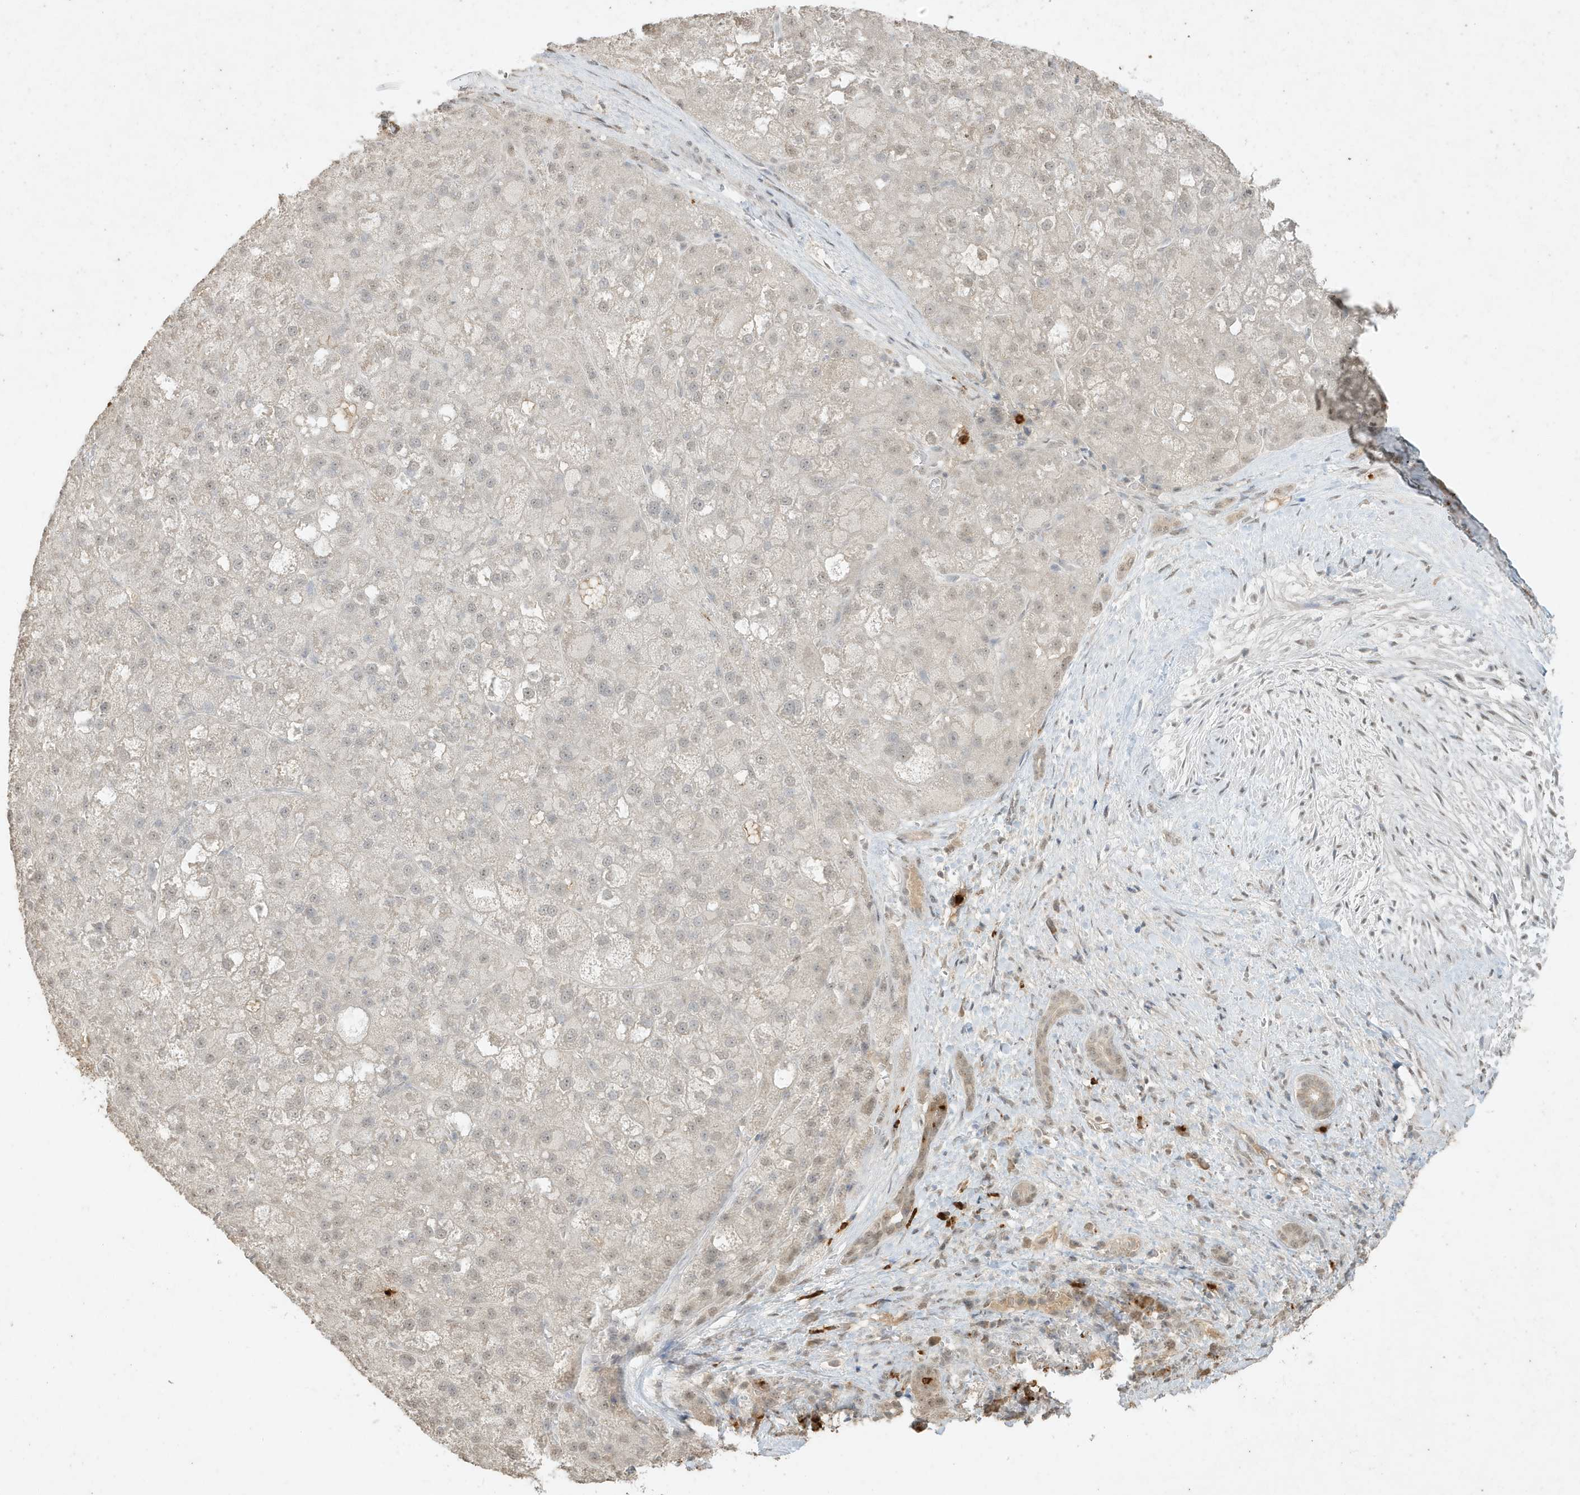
{"staining": {"intensity": "weak", "quantity": "<25%", "location": "nuclear"}, "tissue": "liver cancer", "cell_type": "Tumor cells", "image_type": "cancer", "snomed": [{"axis": "morphology", "description": "Carcinoma, Hepatocellular, NOS"}, {"axis": "topography", "description": "Liver"}], "caption": "The IHC micrograph has no significant staining in tumor cells of liver cancer (hepatocellular carcinoma) tissue. (Stains: DAB immunohistochemistry (IHC) with hematoxylin counter stain, Microscopy: brightfield microscopy at high magnification).", "gene": "DEFA1", "patient": {"sex": "male", "age": 57}}